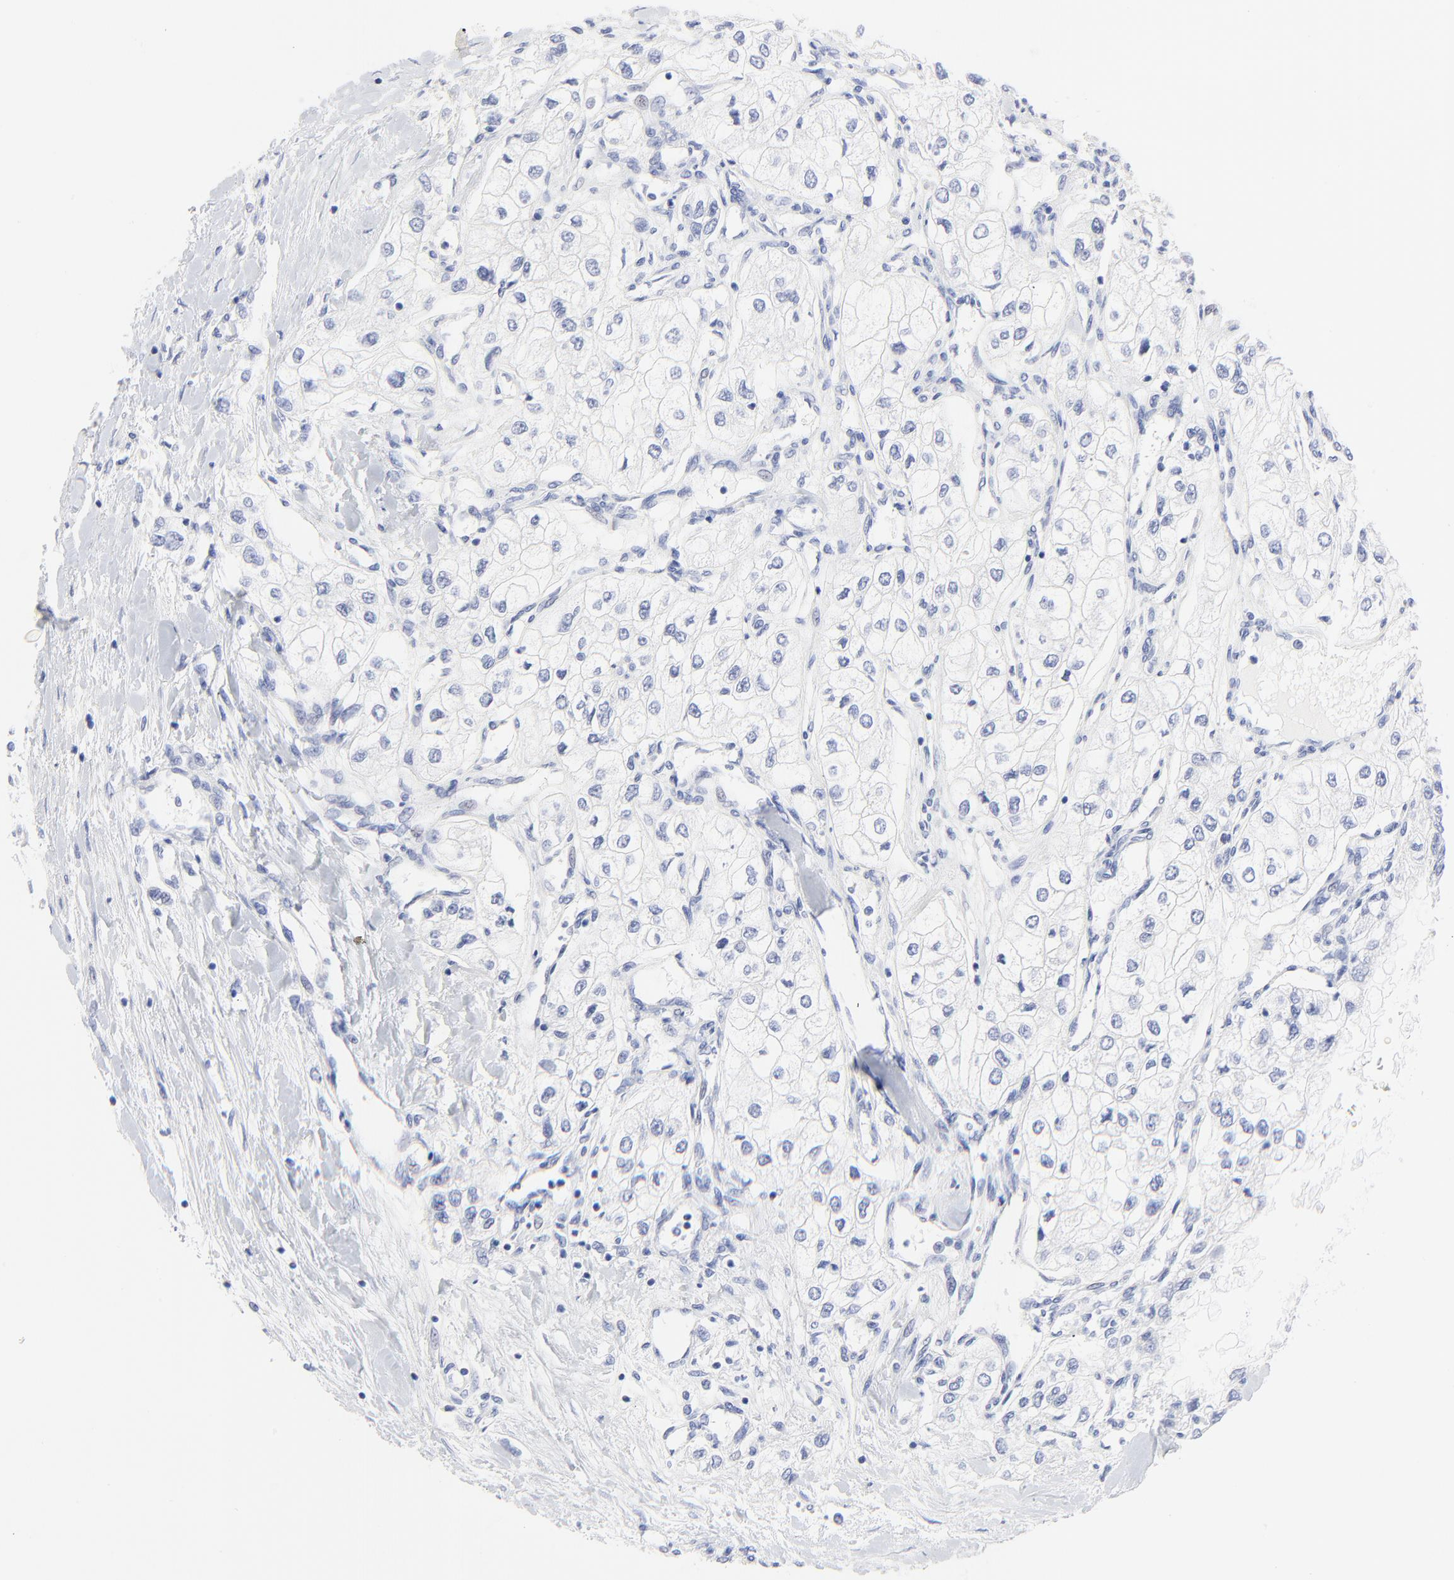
{"staining": {"intensity": "negative", "quantity": "none", "location": "none"}, "tissue": "renal cancer", "cell_type": "Tumor cells", "image_type": "cancer", "snomed": [{"axis": "morphology", "description": "Adenocarcinoma, NOS"}, {"axis": "topography", "description": "Kidney"}], "caption": "An immunohistochemistry (IHC) histopathology image of renal adenocarcinoma is shown. There is no staining in tumor cells of renal adenocarcinoma. (DAB (3,3'-diaminobenzidine) IHC visualized using brightfield microscopy, high magnification).", "gene": "PSD3", "patient": {"sex": "male", "age": 57}}